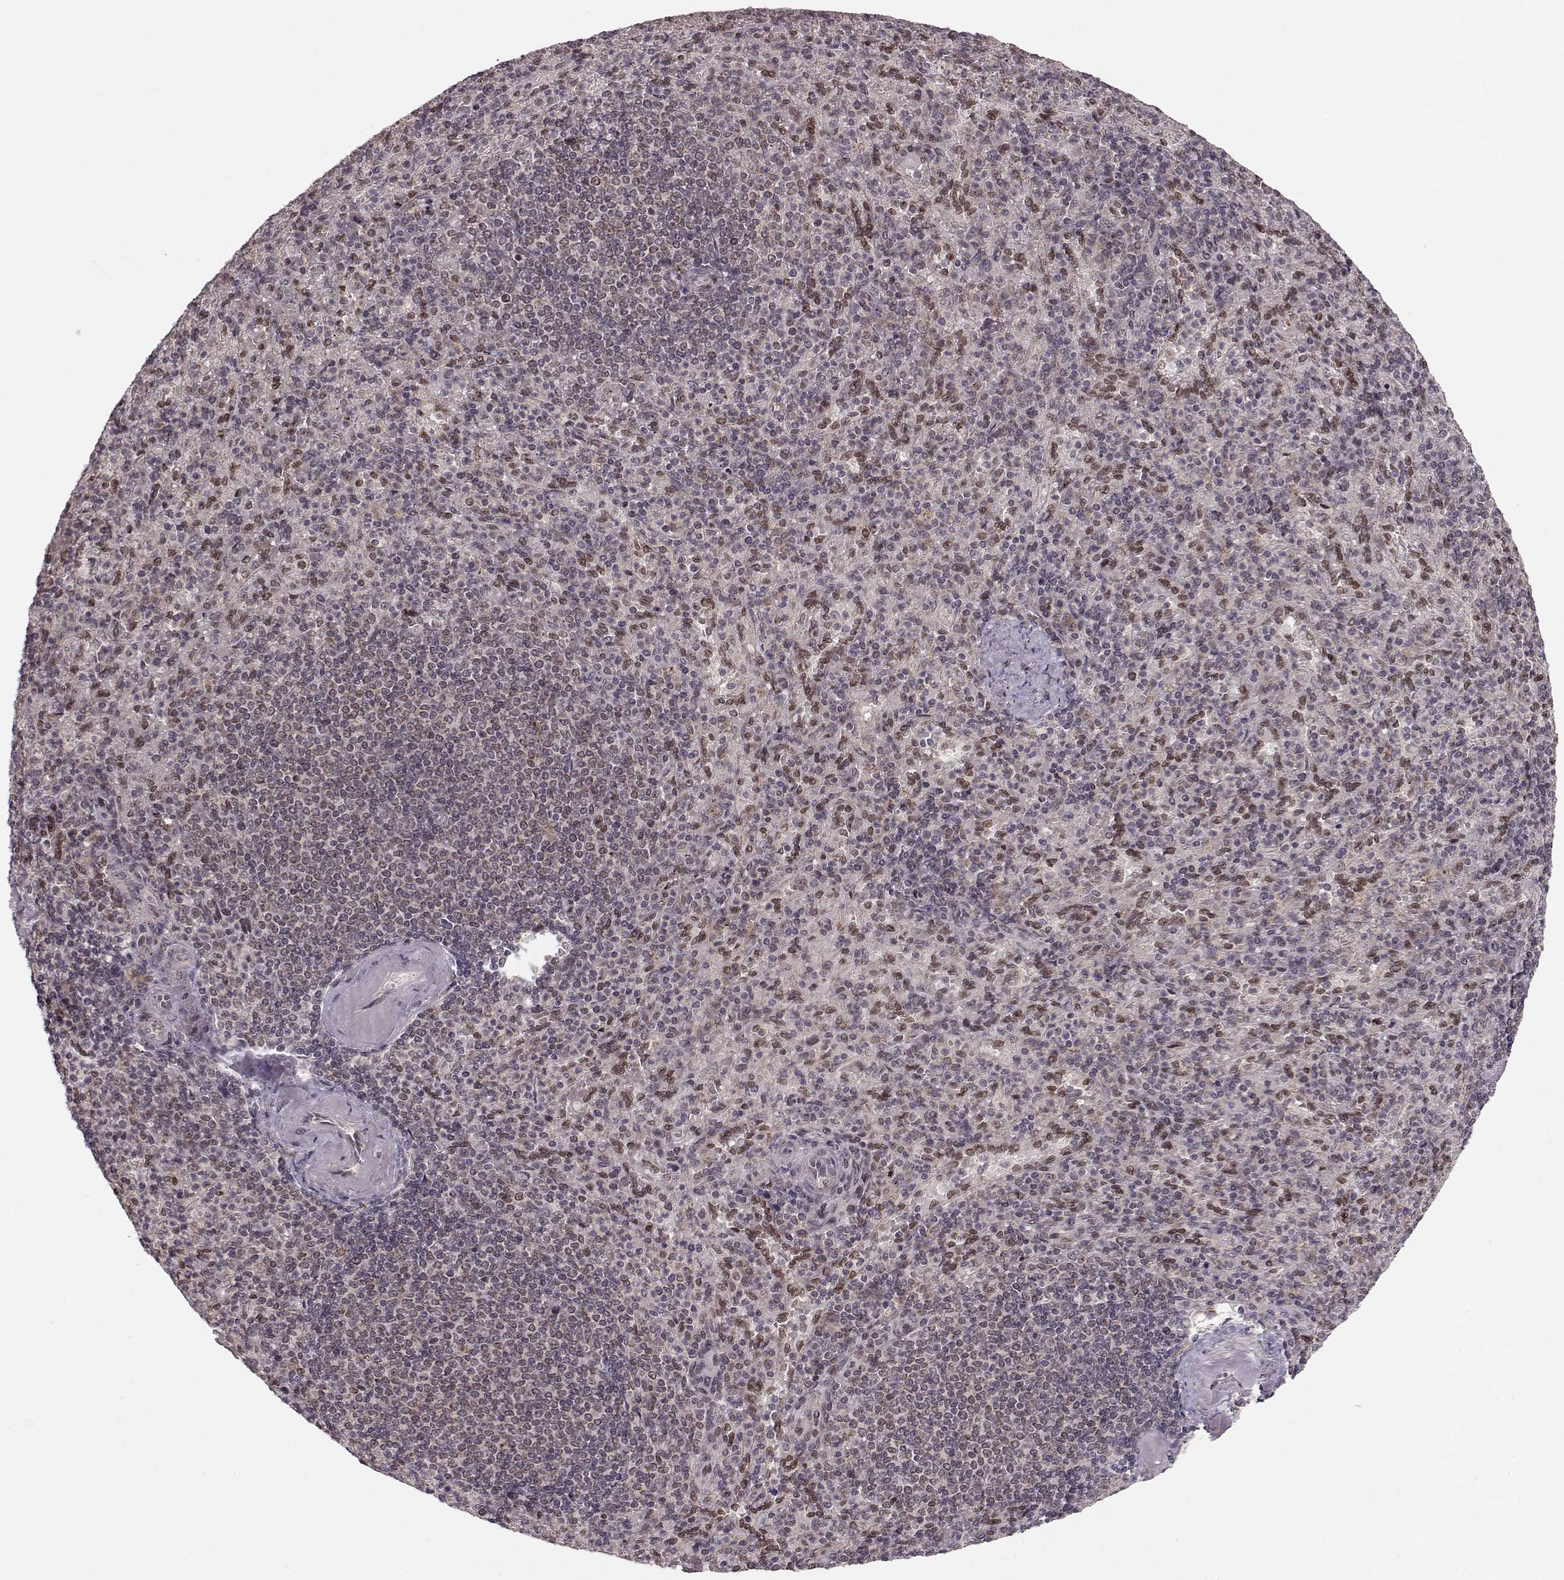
{"staining": {"intensity": "strong", "quantity": "25%-75%", "location": "nuclear"}, "tissue": "spleen", "cell_type": "Cells in red pulp", "image_type": "normal", "snomed": [{"axis": "morphology", "description": "Normal tissue, NOS"}, {"axis": "topography", "description": "Spleen"}], "caption": "Strong nuclear expression is identified in approximately 25%-75% of cells in red pulp in normal spleen.", "gene": "RAI1", "patient": {"sex": "female", "age": 74}}